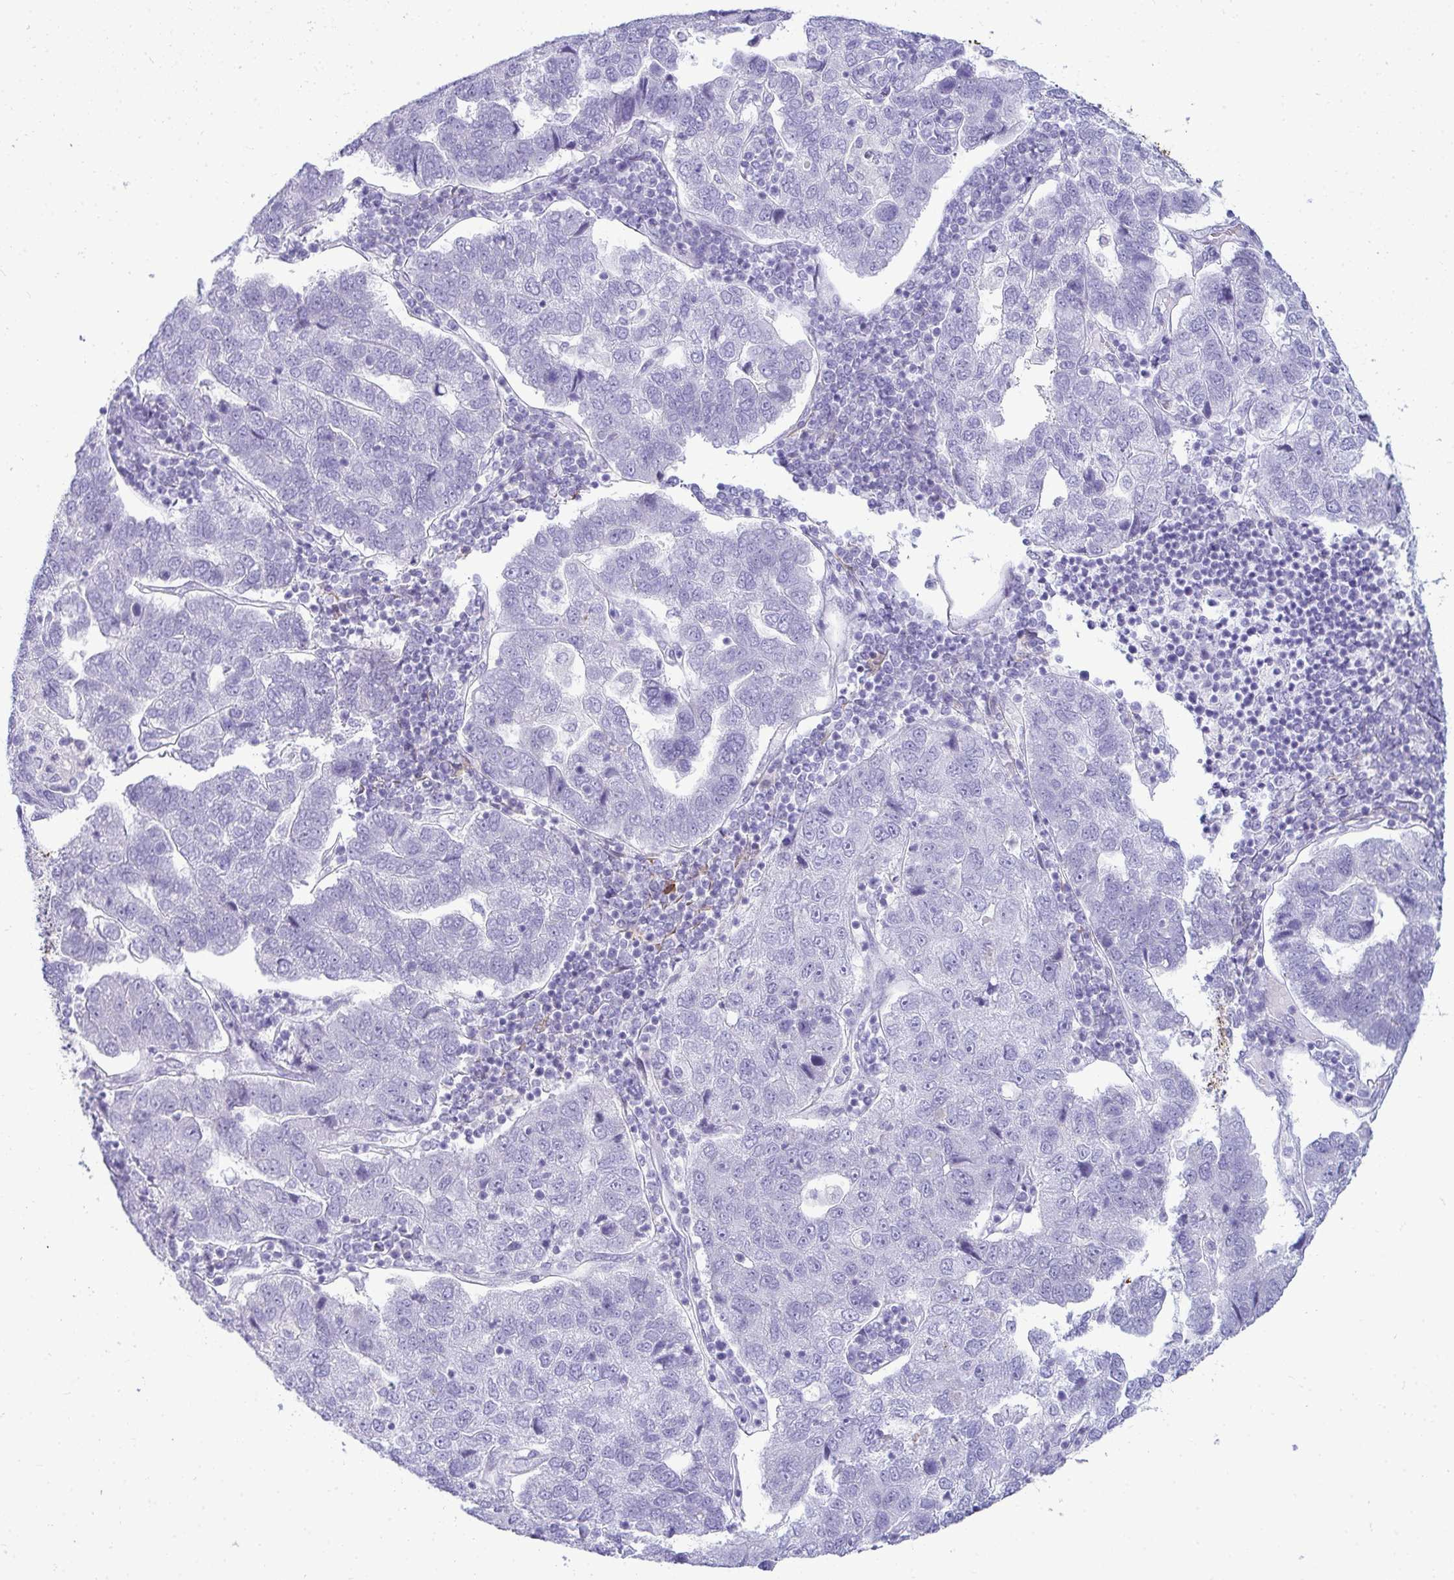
{"staining": {"intensity": "negative", "quantity": "none", "location": "none"}, "tissue": "pancreatic cancer", "cell_type": "Tumor cells", "image_type": "cancer", "snomed": [{"axis": "morphology", "description": "Adenocarcinoma, NOS"}, {"axis": "topography", "description": "Pancreas"}], "caption": "An image of human pancreatic cancer (adenocarcinoma) is negative for staining in tumor cells.", "gene": "HSPB6", "patient": {"sex": "female", "age": 61}}